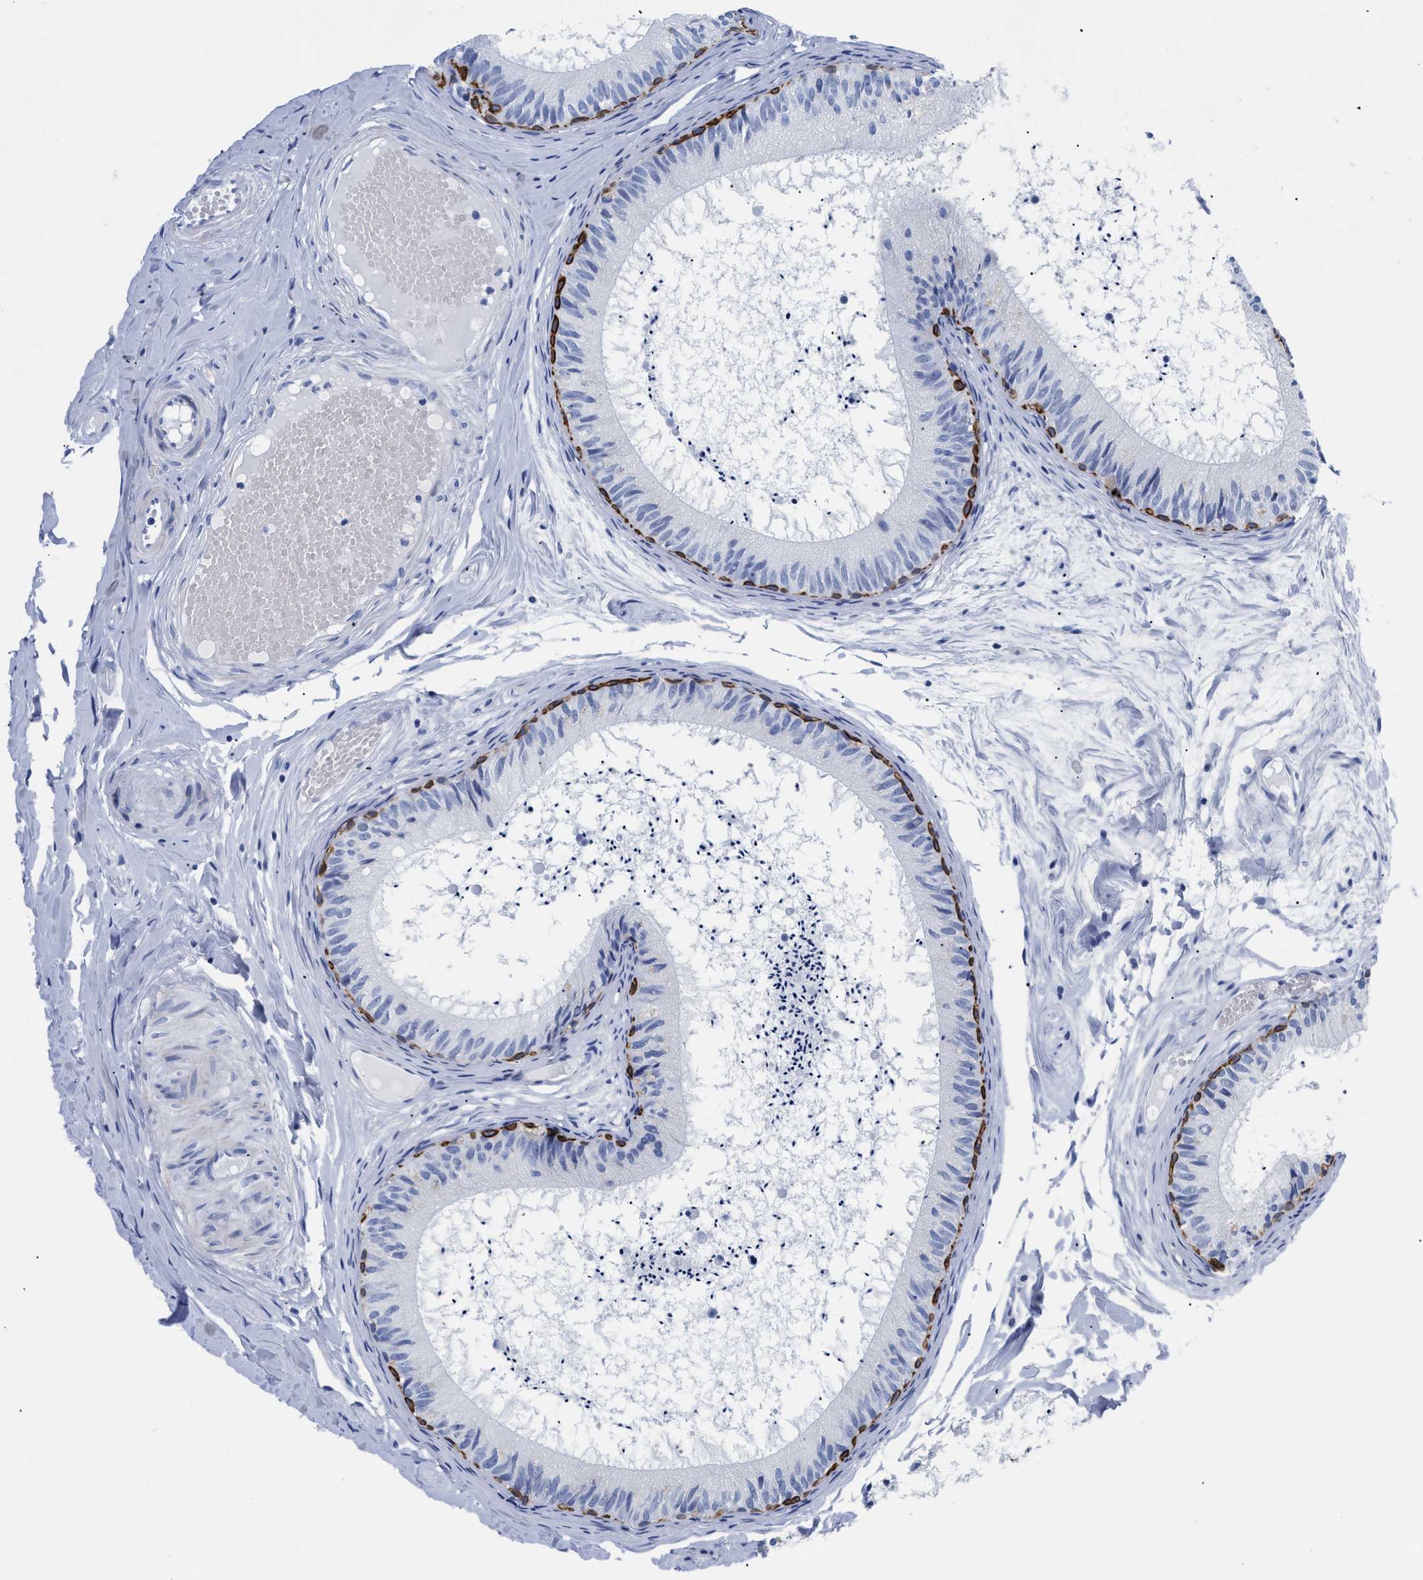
{"staining": {"intensity": "strong", "quantity": "<25%", "location": "cytoplasmic/membranous"}, "tissue": "epididymis", "cell_type": "Glandular cells", "image_type": "normal", "snomed": [{"axis": "morphology", "description": "Normal tissue, NOS"}, {"axis": "topography", "description": "Epididymis"}], "caption": "A medium amount of strong cytoplasmic/membranous expression is present in about <25% of glandular cells in normal epididymis.", "gene": "DUSP26", "patient": {"sex": "male", "age": 46}}